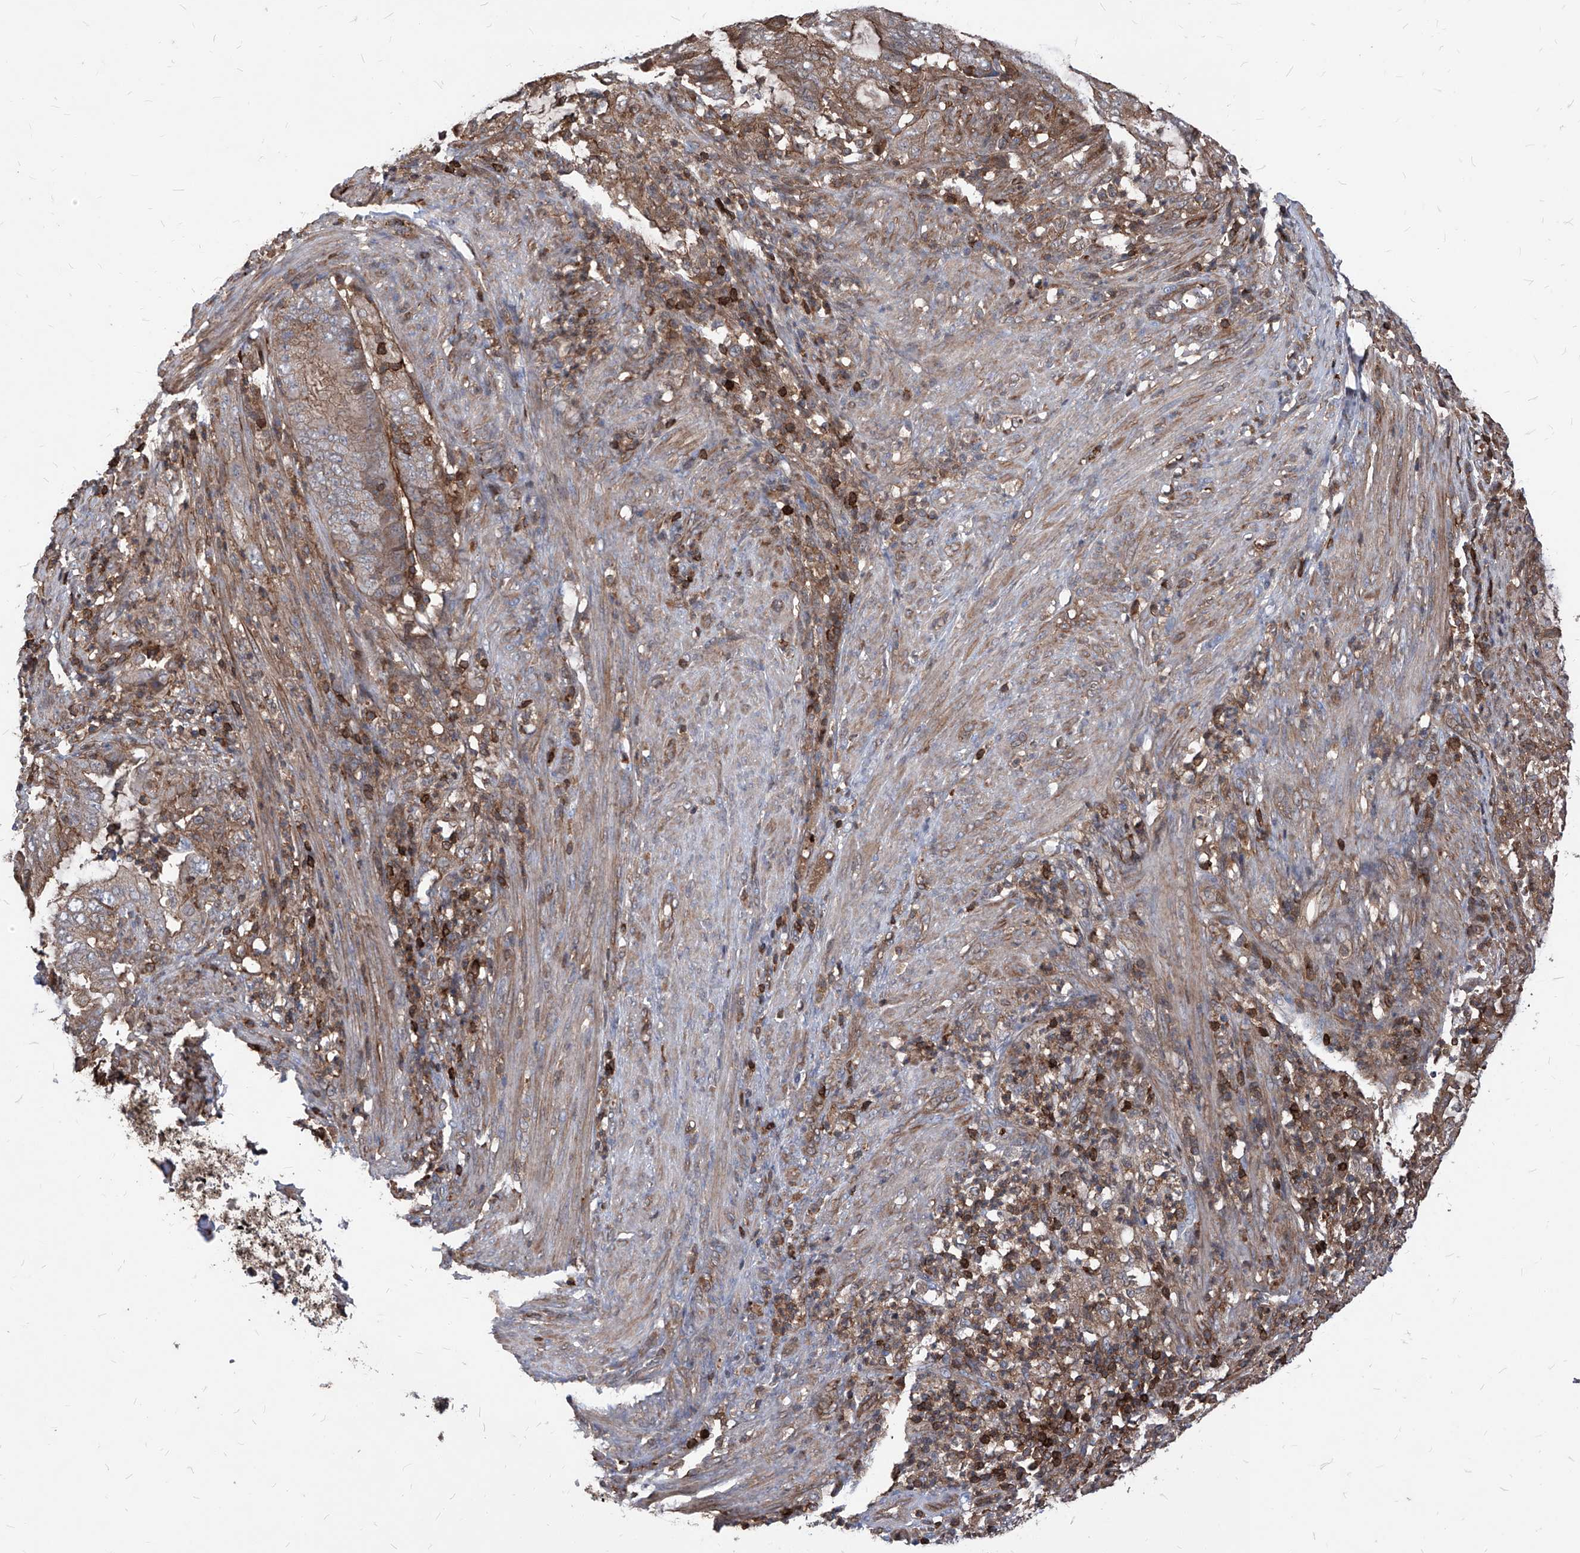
{"staining": {"intensity": "strong", "quantity": "25%-75%", "location": "cytoplasmic/membranous"}, "tissue": "endometrial cancer", "cell_type": "Tumor cells", "image_type": "cancer", "snomed": [{"axis": "morphology", "description": "Adenocarcinoma, NOS"}, {"axis": "topography", "description": "Endometrium"}], "caption": "Protein positivity by IHC exhibits strong cytoplasmic/membranous positivity in approximately 25%-75% of tumor cells in endometrial cancer (adenocarcinoma).", "gene": "ABRACL", "patient": {"sex": "female", "age": 51}}